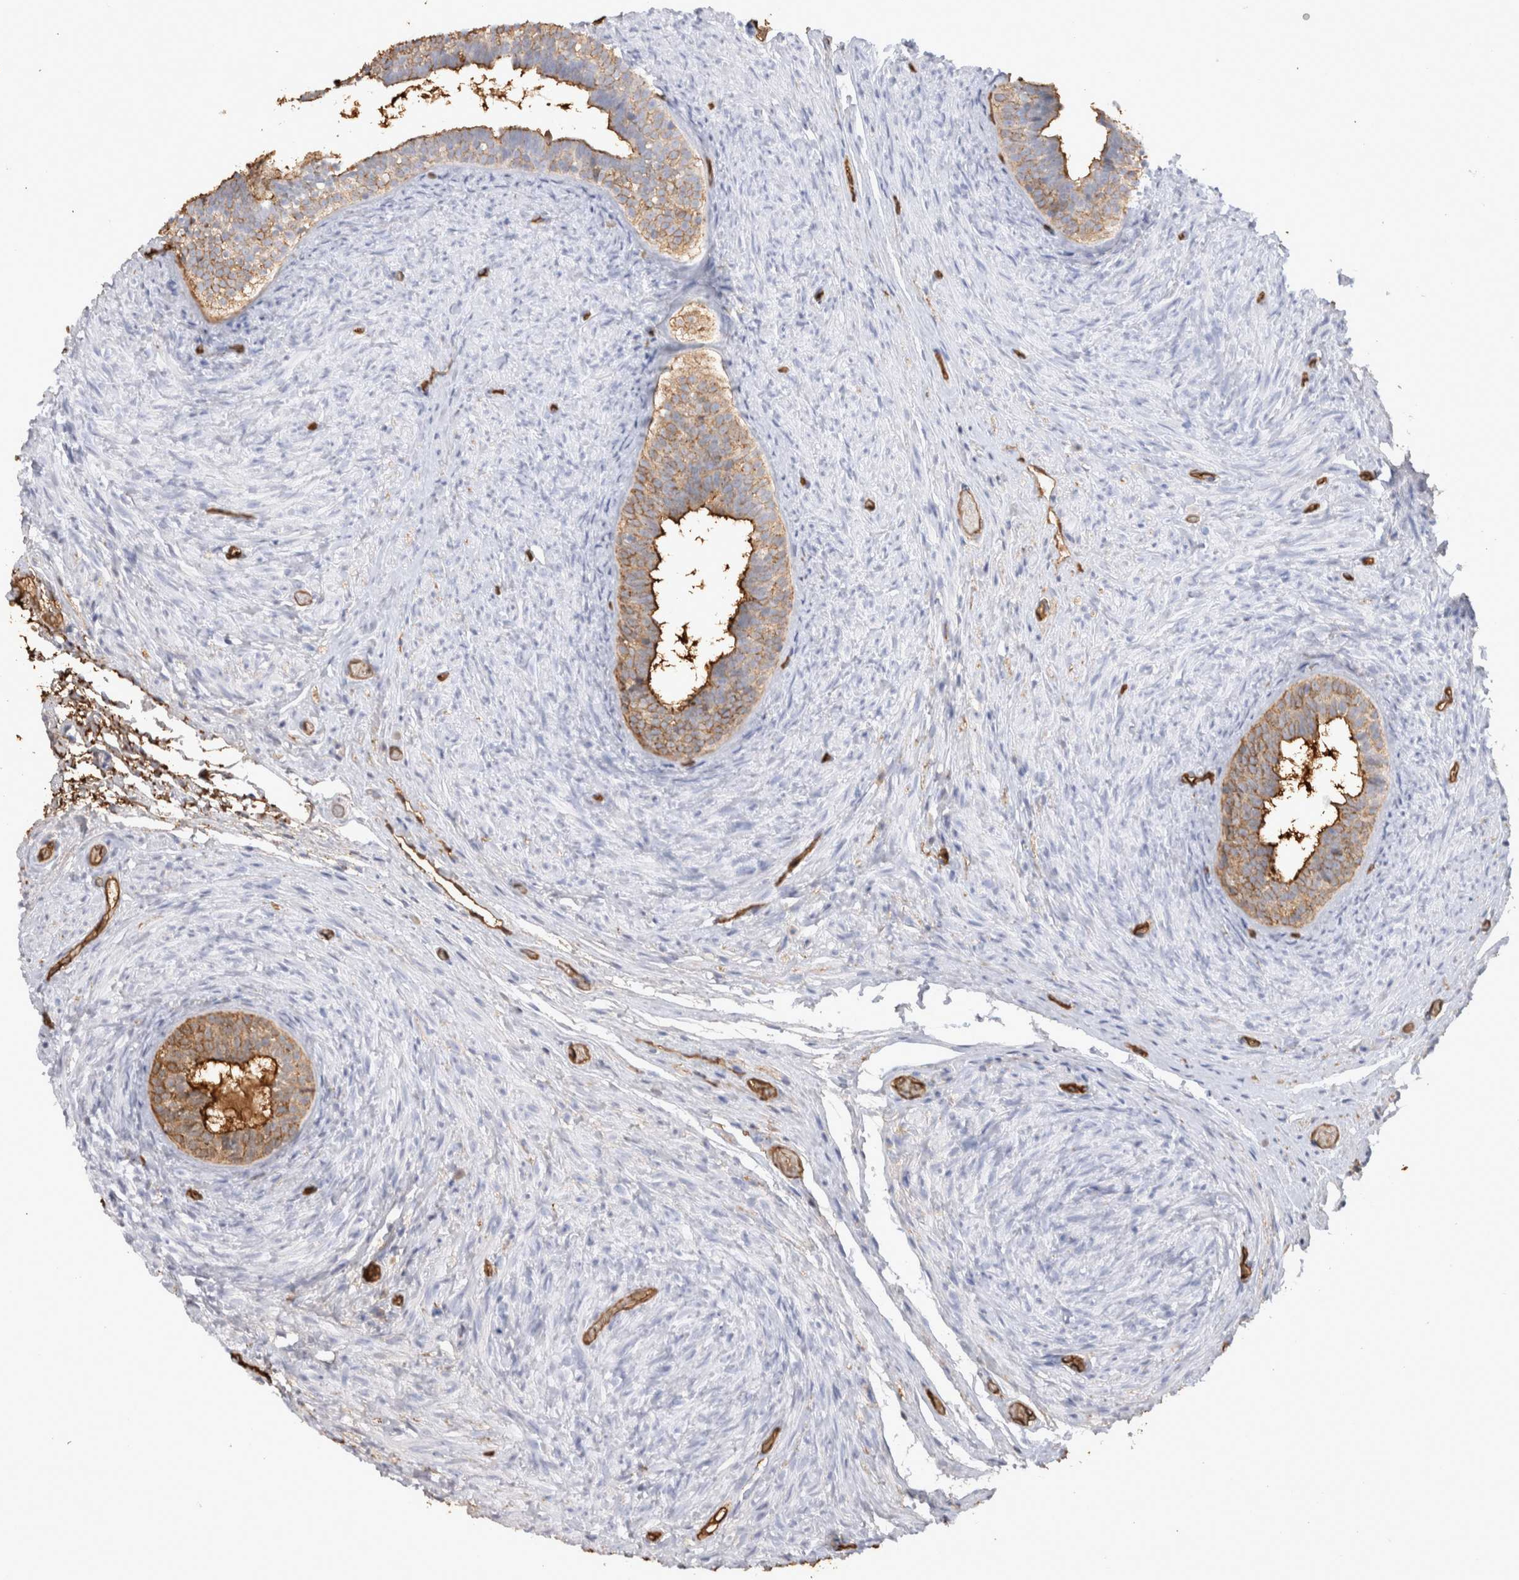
{"staining": {"intensity": "moderate", "quantity": "25%-75%", "location": "cytoplasmic/membranous"}, "tissue": "epididymis", "cell_type": "Glandular cells", "image_type": "normal", "snomed": [{"axis": "morphology", "description": "Normal tissue, NOS"}, {"axis": "topography", "description": "Epididymis"}], "caption": "This histopathology image shows IHC staining of benign human epididymis, with medium moderate cytoplasmic/membranous expression in approximately 25%-75% of glandular cells.", "gene": "IL17RC", "patient": {"sex": "male", "age": 5}}